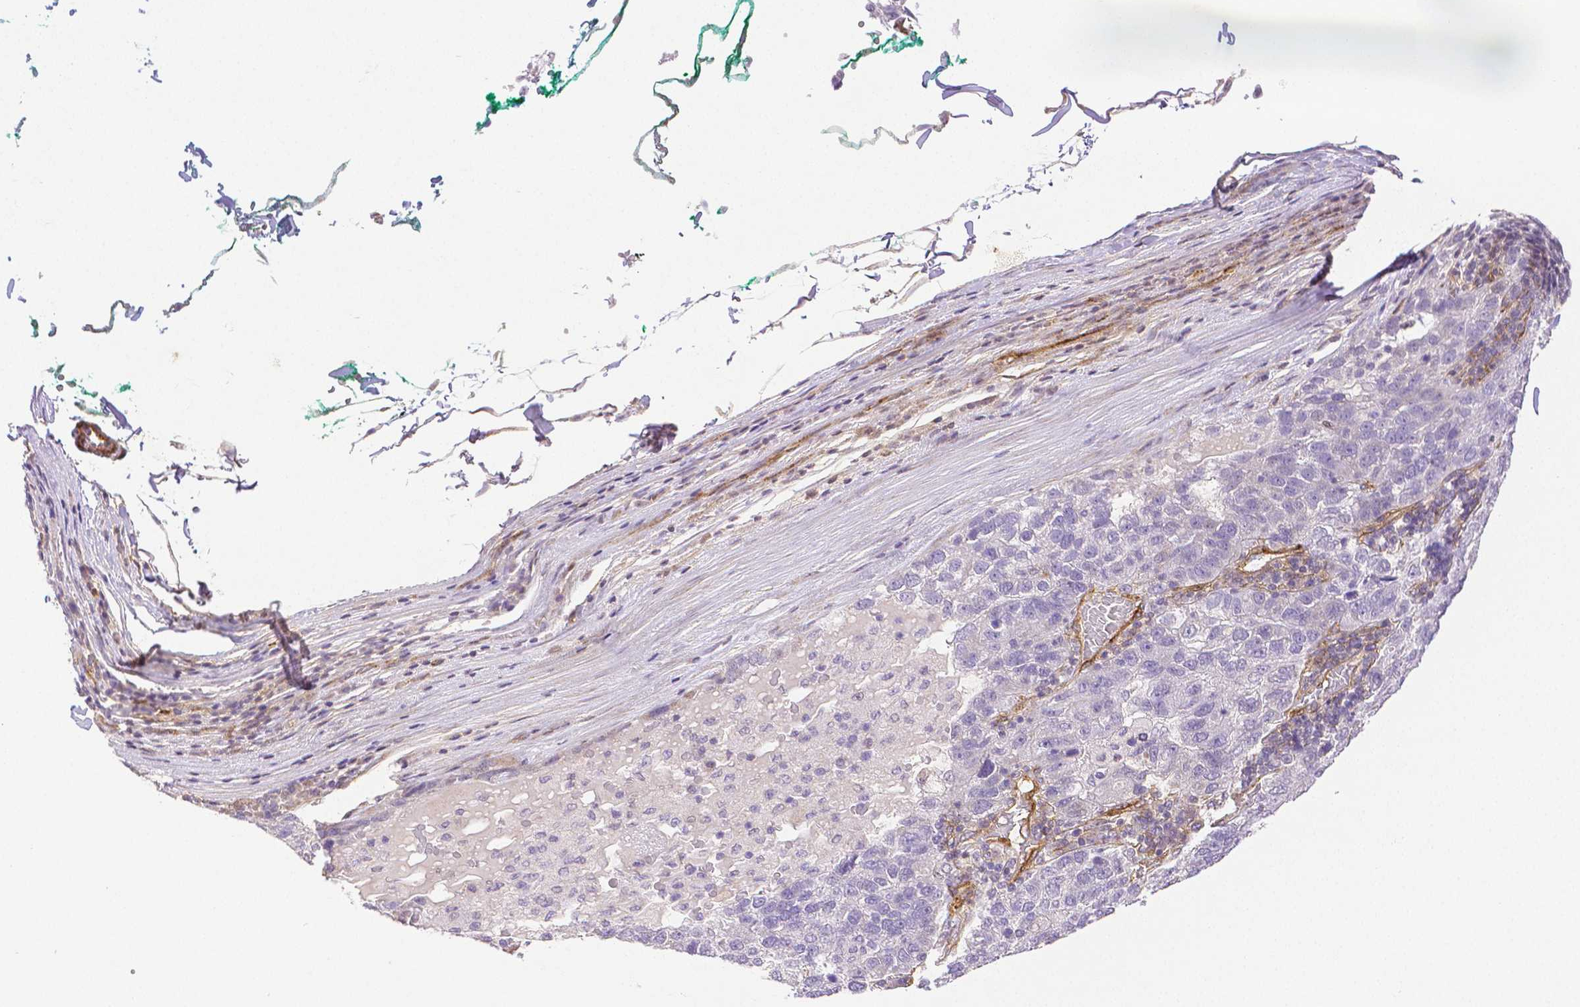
{"staining": {"intensity": "negative", "quantity": "none", "location": "none"}, "tissue": "pancreatic cancer", "cell_type": "Tumor cells", "image_type": "cancer", "snomed": [{"axis": "morphology", "description": "Adenocarcinoma, NOS"}, {"axis": "topography", "description": "Pancreas"}], "caption": "Immunohistochemistry photomicrograph of human pancreatic cancer stained for a protein (brown), which shows no expression in tumor cells.", "gene": "THY1", "patient": {"sex": "female", "age": 61}}